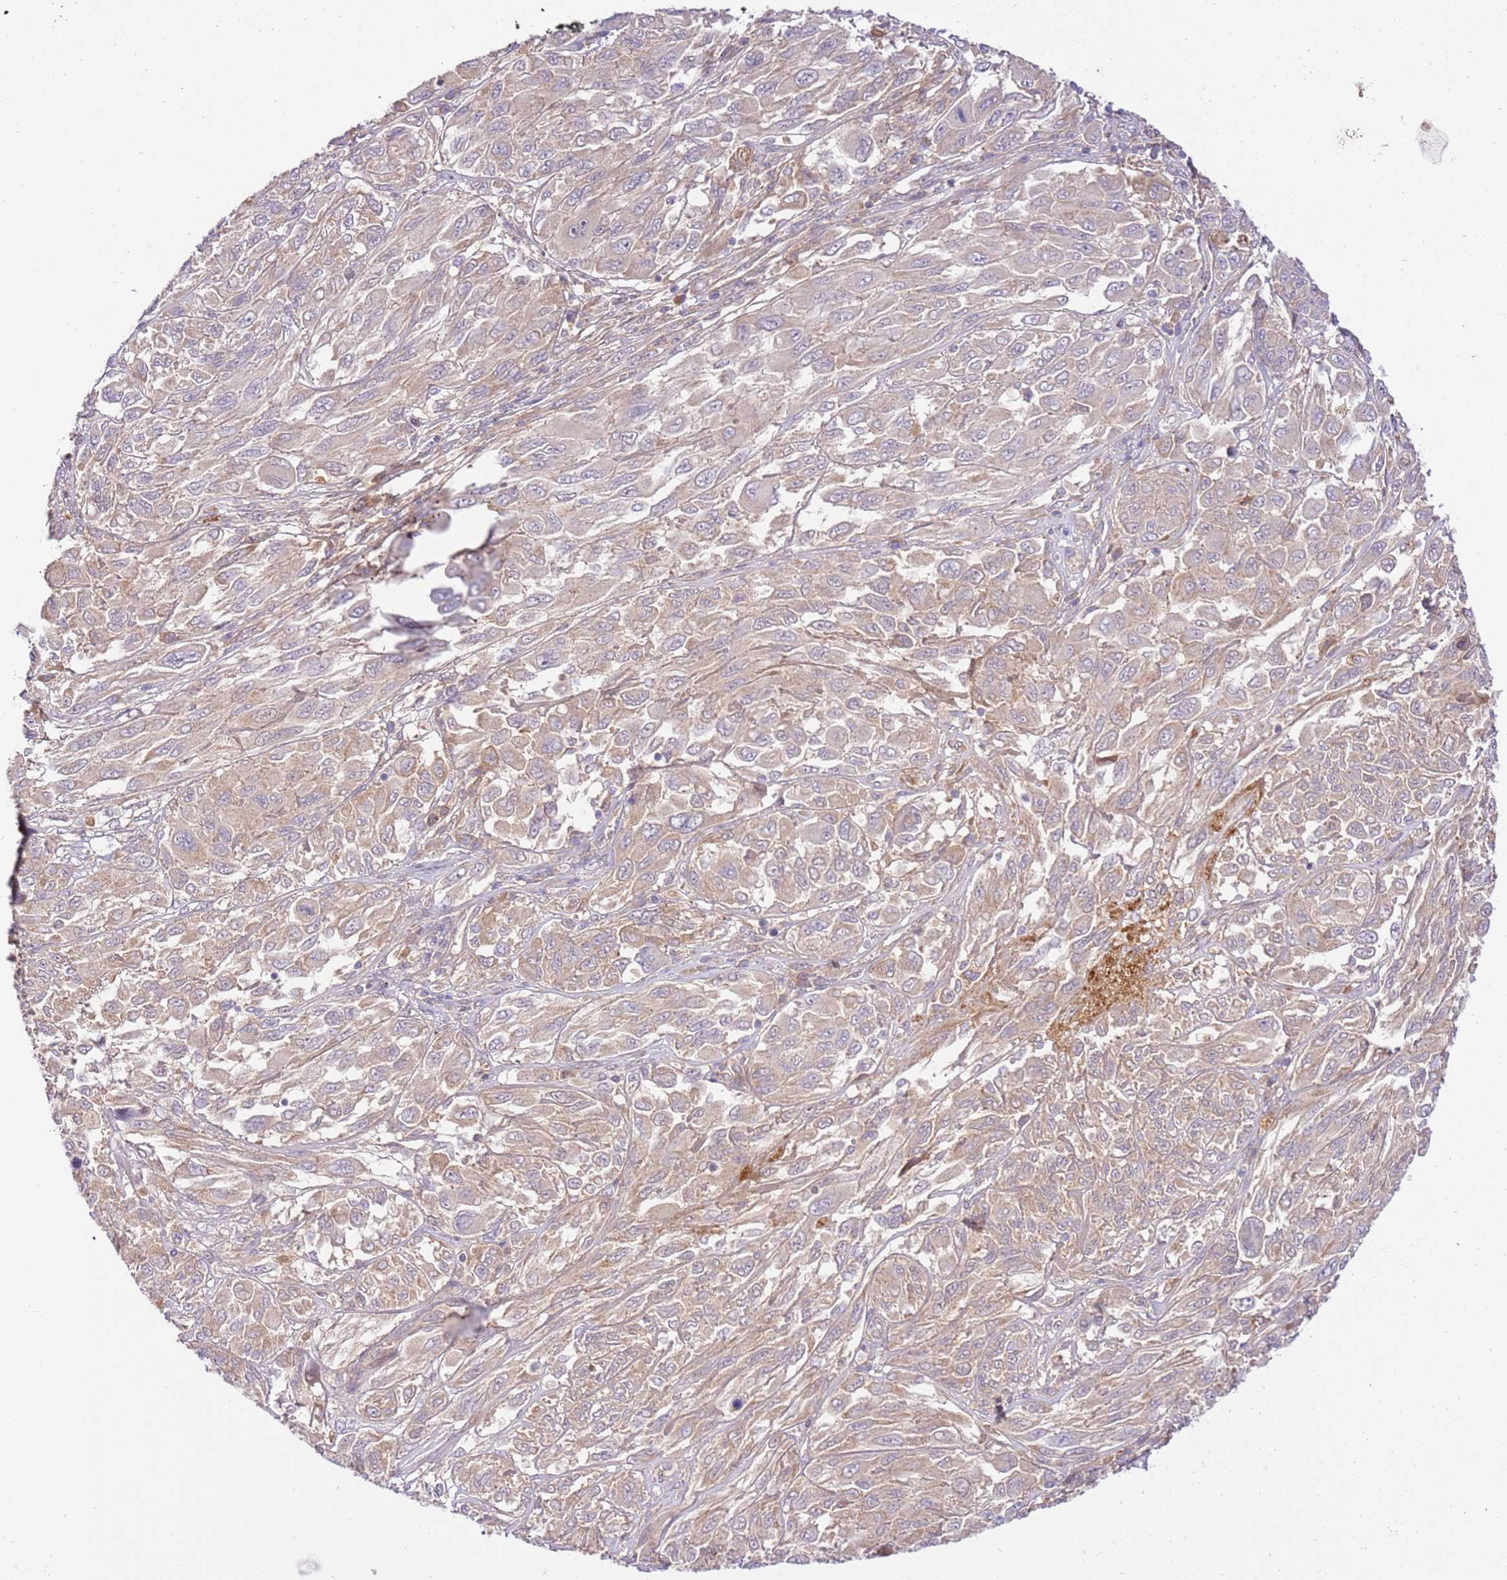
{"staining": {"intensity": "weak", "quantity": ">75%", "location": "cytoplasmic/membranous"}, "tissue": "melanoma", "cell_type": "Tumor cells", "image_type": "cancer", "snomed": [{"axis": "morphology", "description": "Malignant melanoma, NOS"}, {"axis": "topography", "description": "Skin"}], "caption": "Human melanoma stained with a brown dye displays weak cytoplasmic/membranous positive expression in approximately >75% of tumor cells.", "gene": "C8G", "patient": {"sex": "female", "age": 91}}